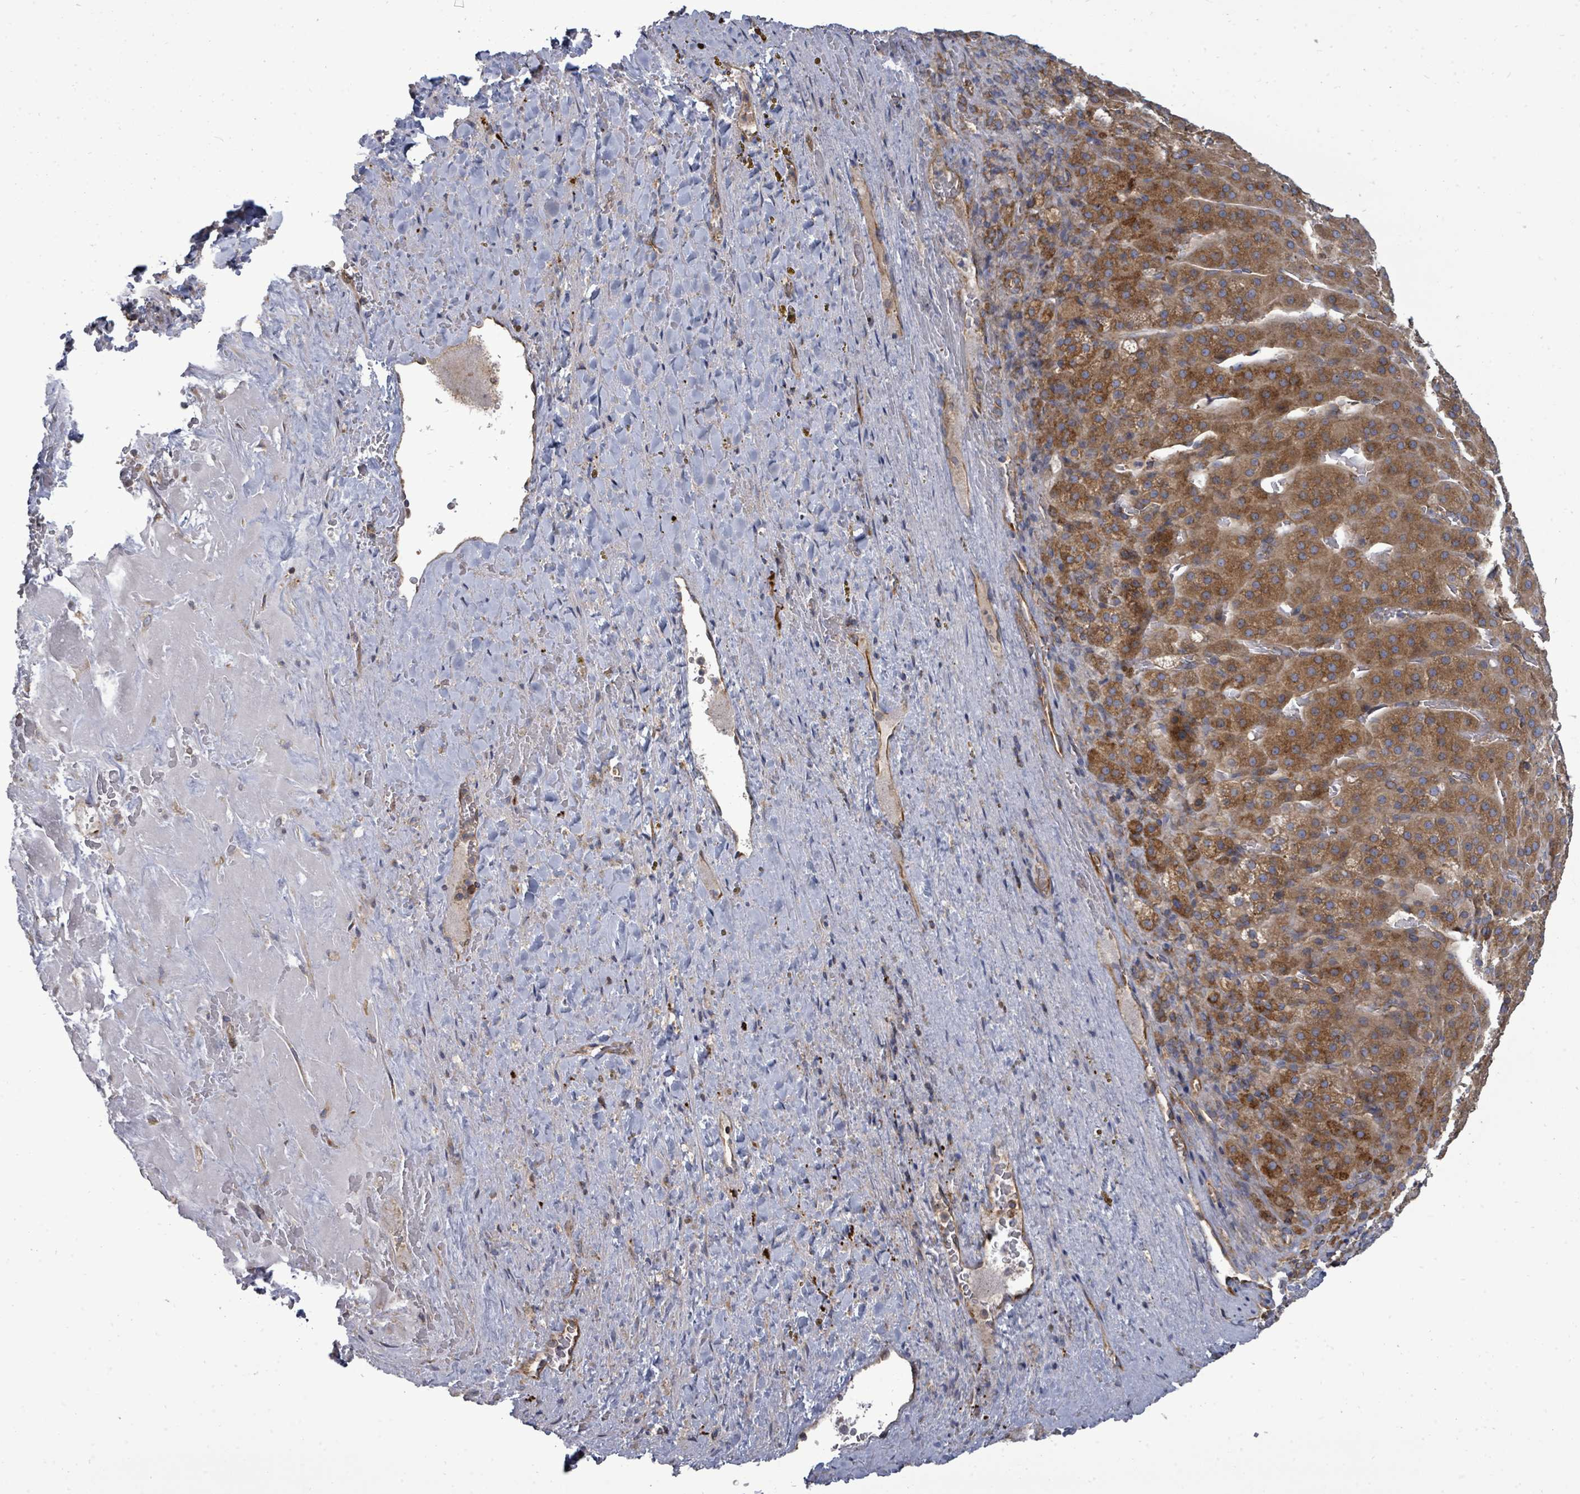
{"staining": {"intensity": "moderate", "quantity": ">75%", "location": "cytoplasmic/membranous"}, "tissue": "adrenal gland", "cell_type": "Glandular cells", "image_type": "normal", "snomed": [{"axis": "morphology", "description": "Normal tissue, NOS"}, {"axis": "topography", "description": "Adrenal gland"}], "caption": "This image shows immunohistochemistry staining of benign human adrenal gland, with medium moderate cytoplasmic/membranous staining in approximately >75% of glandular cells.", "gene": "EIF3CL", "patient": {"sex": "female", "age": 41}}